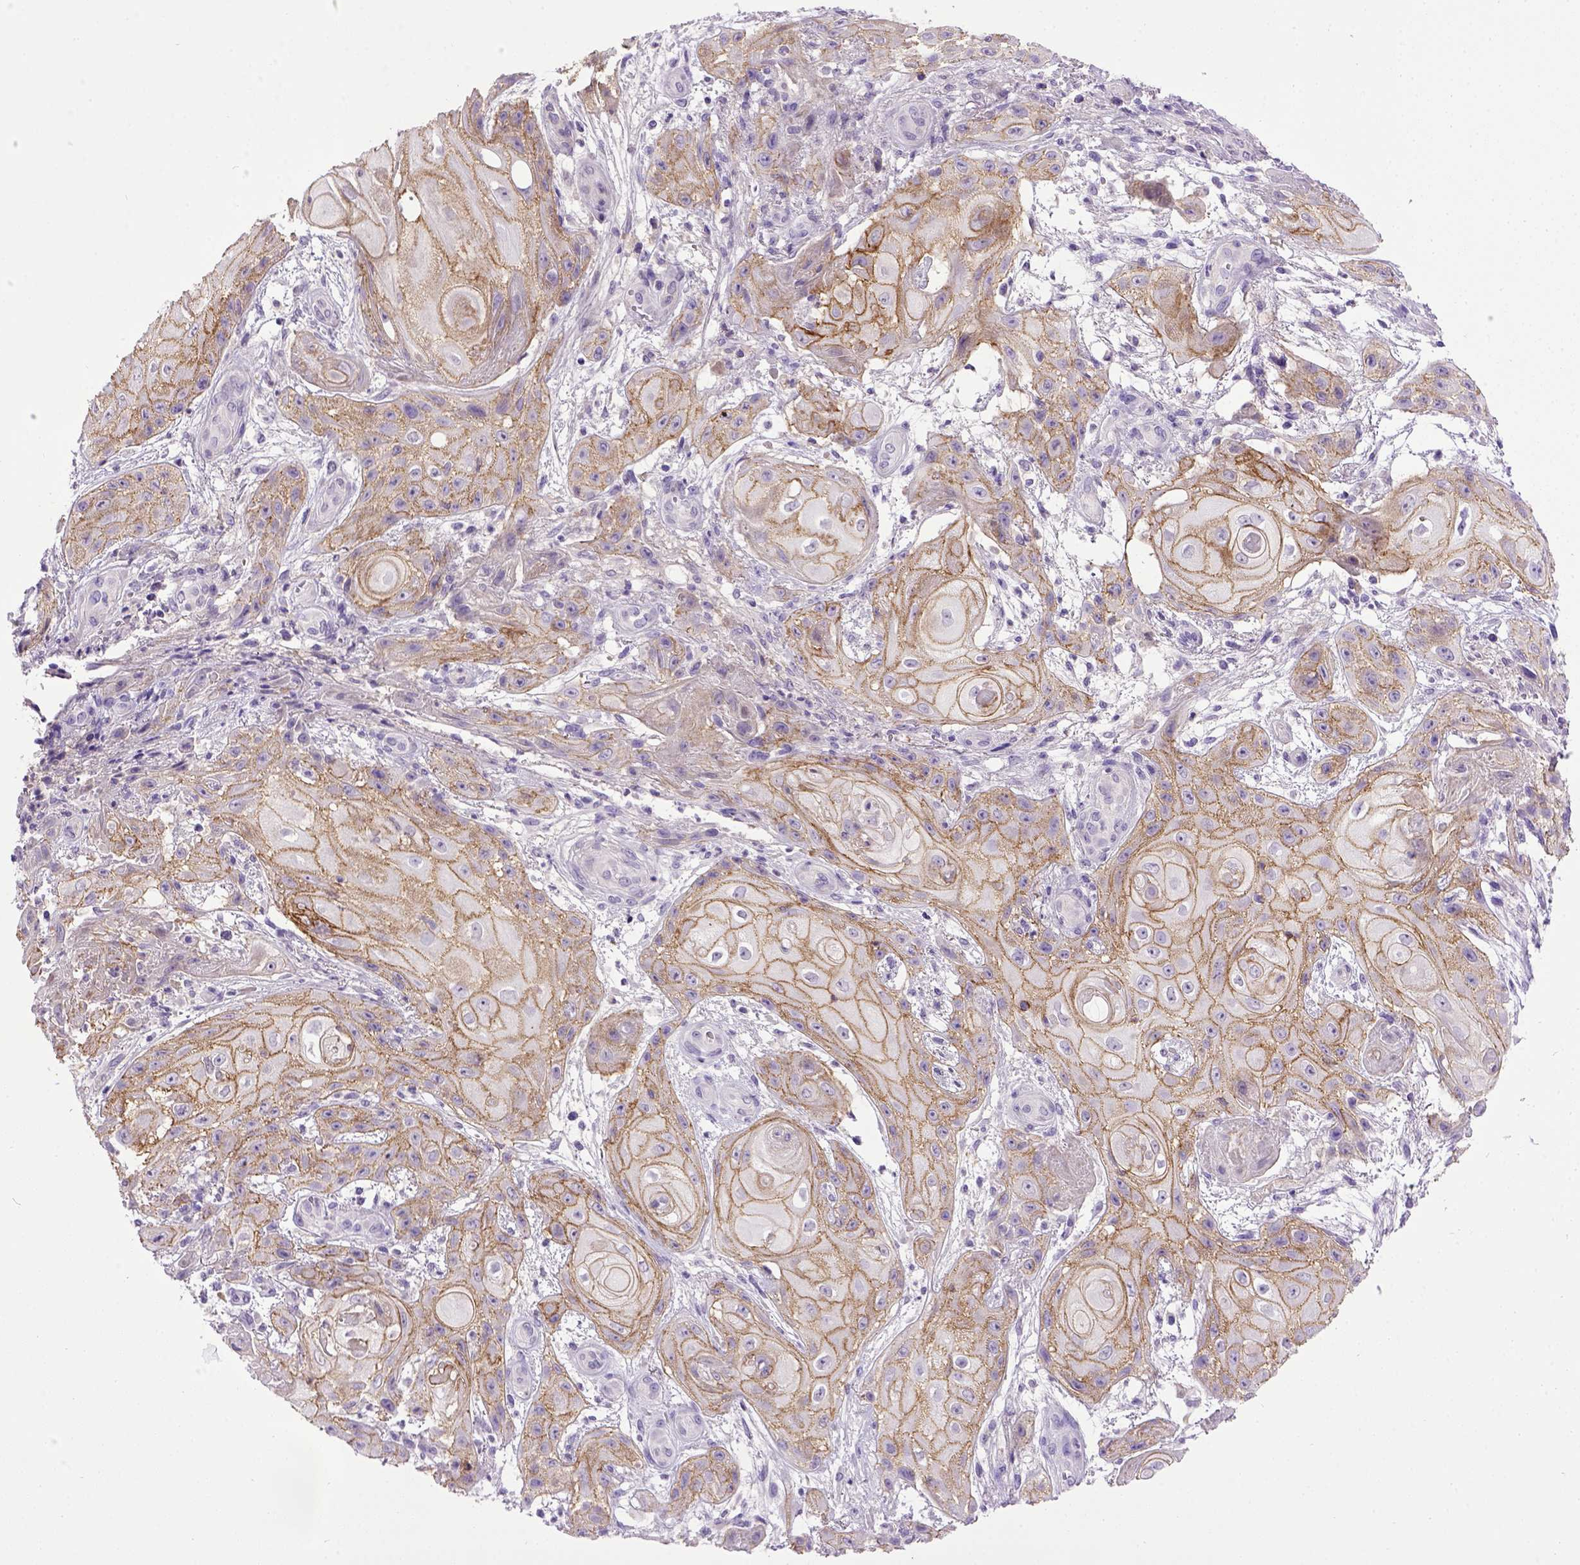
{"staining": {"intensity": "moderate", "quantity": ">75%", "location": "cytoplasmic/membranous"}, "tissue": "skin cancer", "cell_type": "Tumor cells", "image_type": "cancer", "snomed": [{"axis": "morphology", "description": "Squamous cell carcinoma, NOS"}, {"axis": "topography", "description": "Skin"}], "caption": "The image exhibits staining of squamous cell carcinoma (skin), revealing moderate cytoplasmic/membranous protein expression (brown color) within tumor cells.", "gene": "CDH1", "patient": {"sex": "male", "age": 62}}